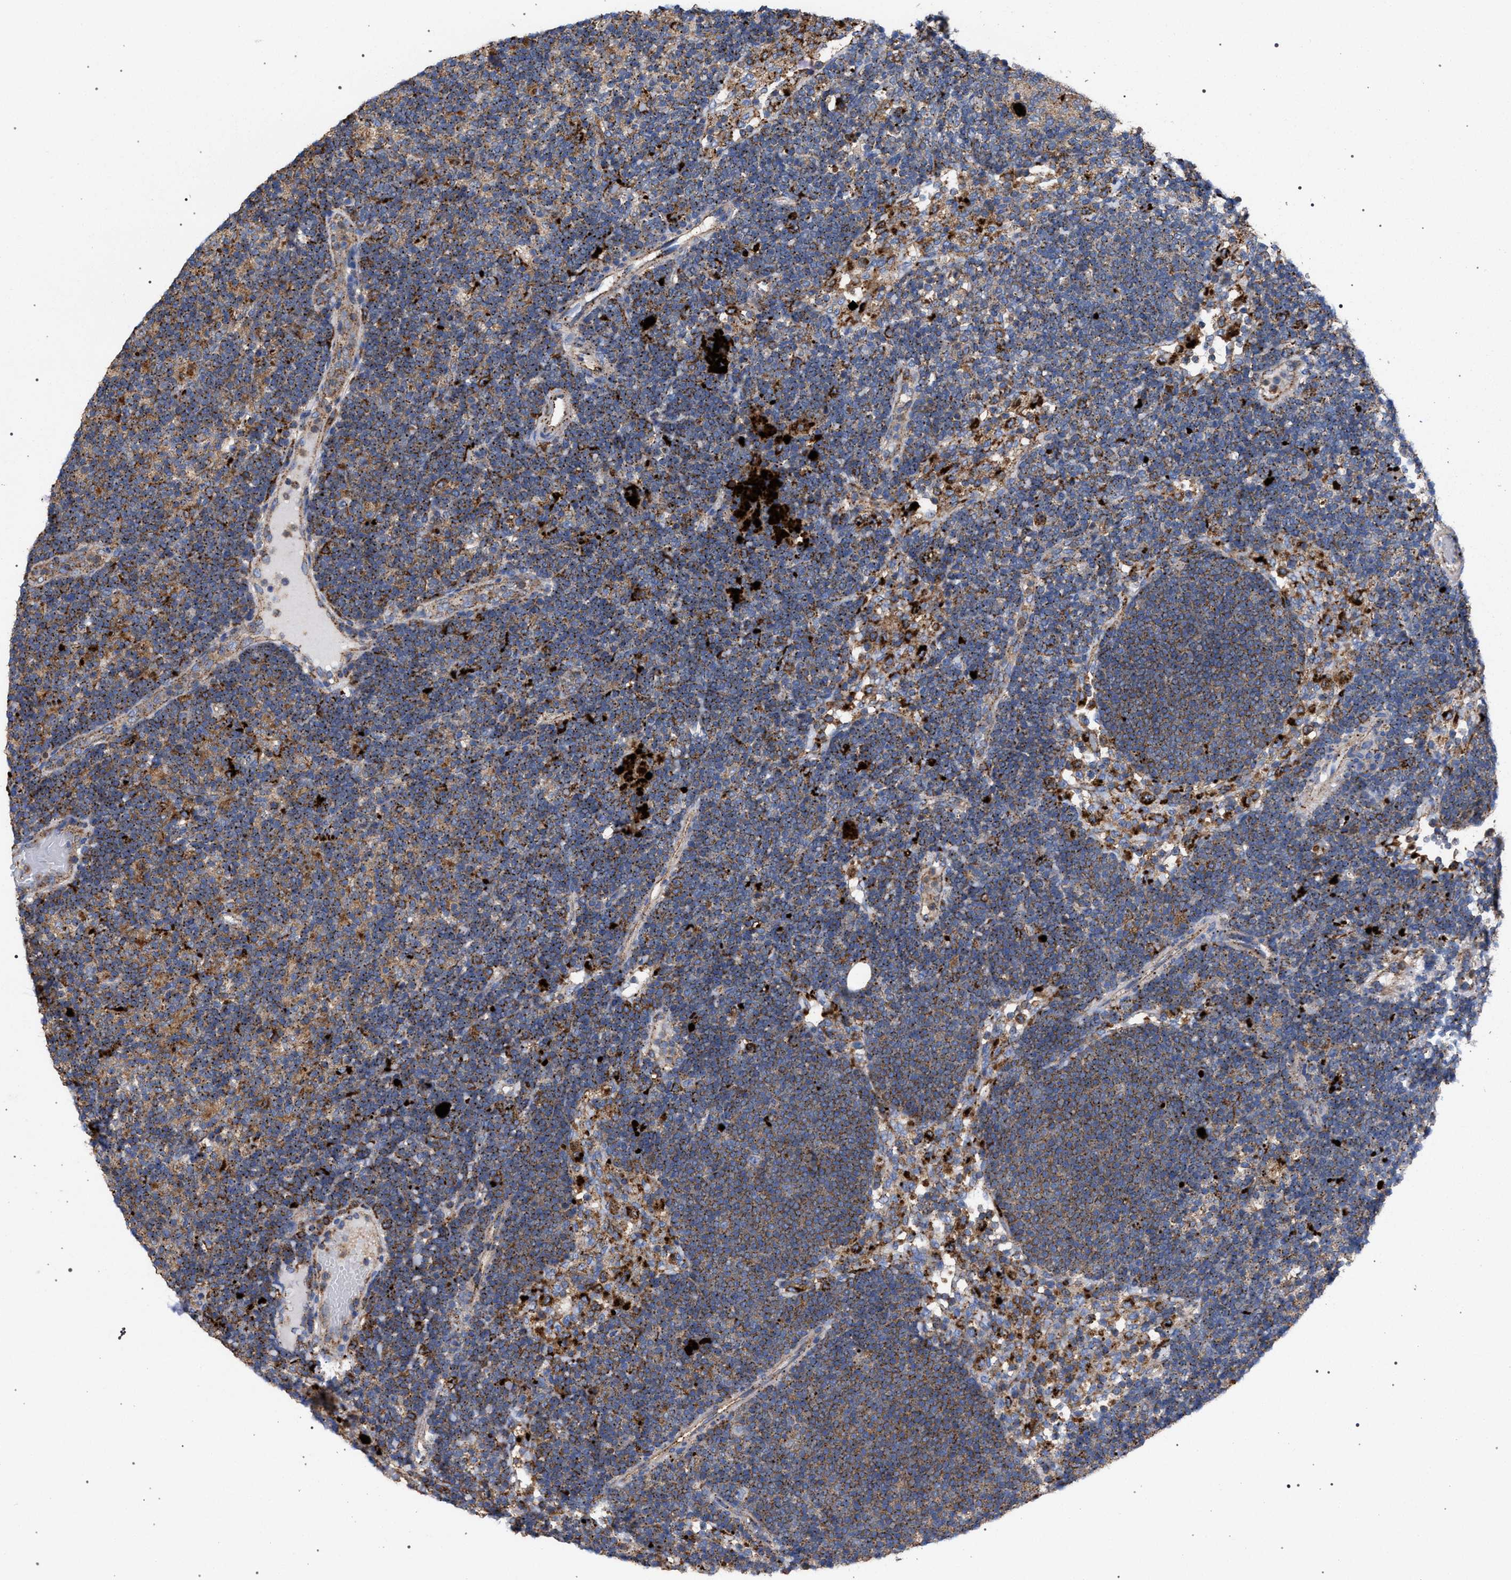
{"staining": {"intensity": "strong", "quantity": "<25%", "location": "cytoplasmic/membranous"}, "tissue": "lymph node", "cell_type": "Germinal center cells", "image_type": "normal", "snomed": [{"axis": "morphology", "description": "Normal tissue, NOS"}, {"axis": "morphology", "description": "Carcinoid, malignant, NOS"}, {"axis": "topography", "description": "Lymph node"}], "caption": "Brown immunohistochemical staining in unremarkable human lymph node exhibits strong cytoplasmic/membranous expression in approximately <25% of germinal center cells.", "gene": "PPT1", "patient": {"sex": "male", "age": 47}}